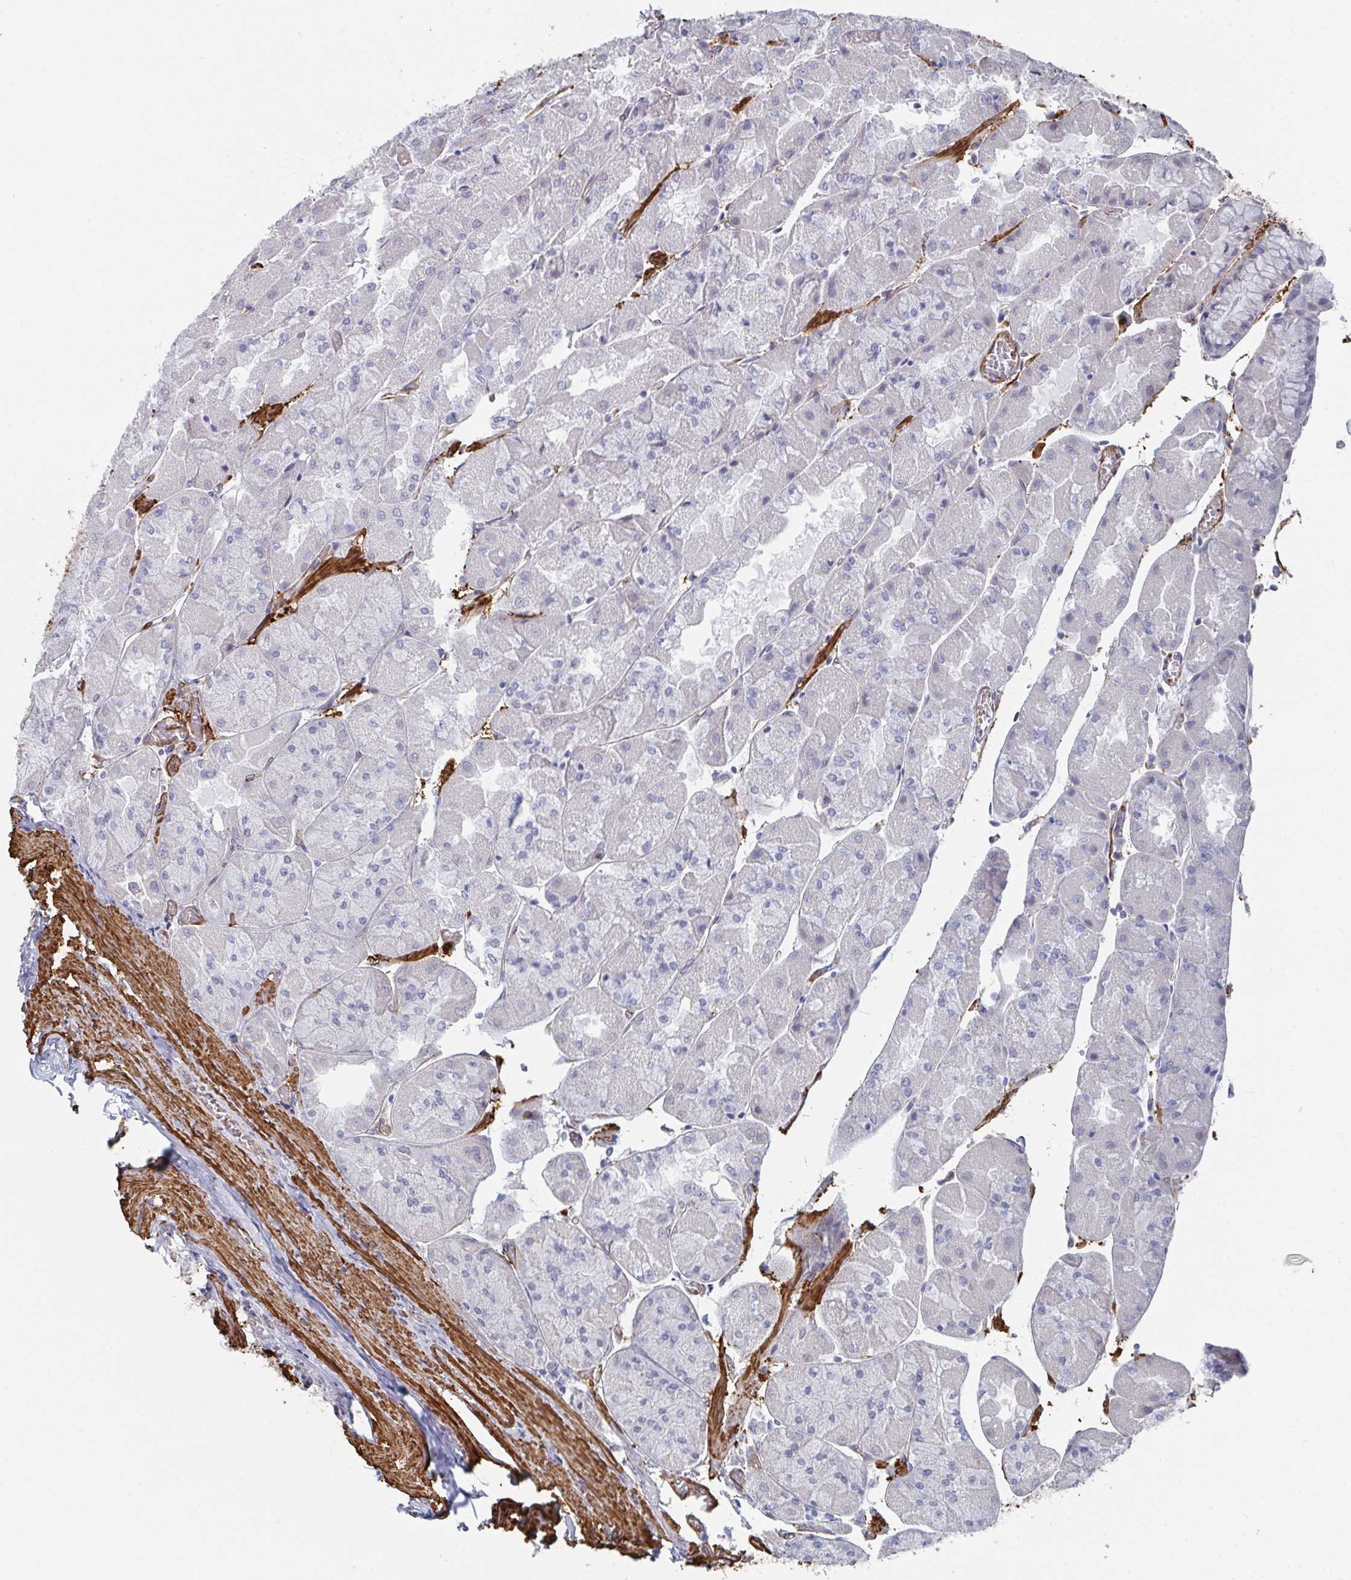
{"staining": {"intensity": "negative", "quantity": "none", "location": "none"}, "tissue": "stomach", "cell_type": "Glandular cells", "image_type": "normal", "snomed": [{"axis": "morphology", "description": "Normal tissue, NOS"}, {"axis": "topography", "description": "Stomach"}], "caption": "The image exhibits no significant expression in glandular cells of stomach.", "gene": "NEURL4", "patient": {"sex": "female", "age": 61}}